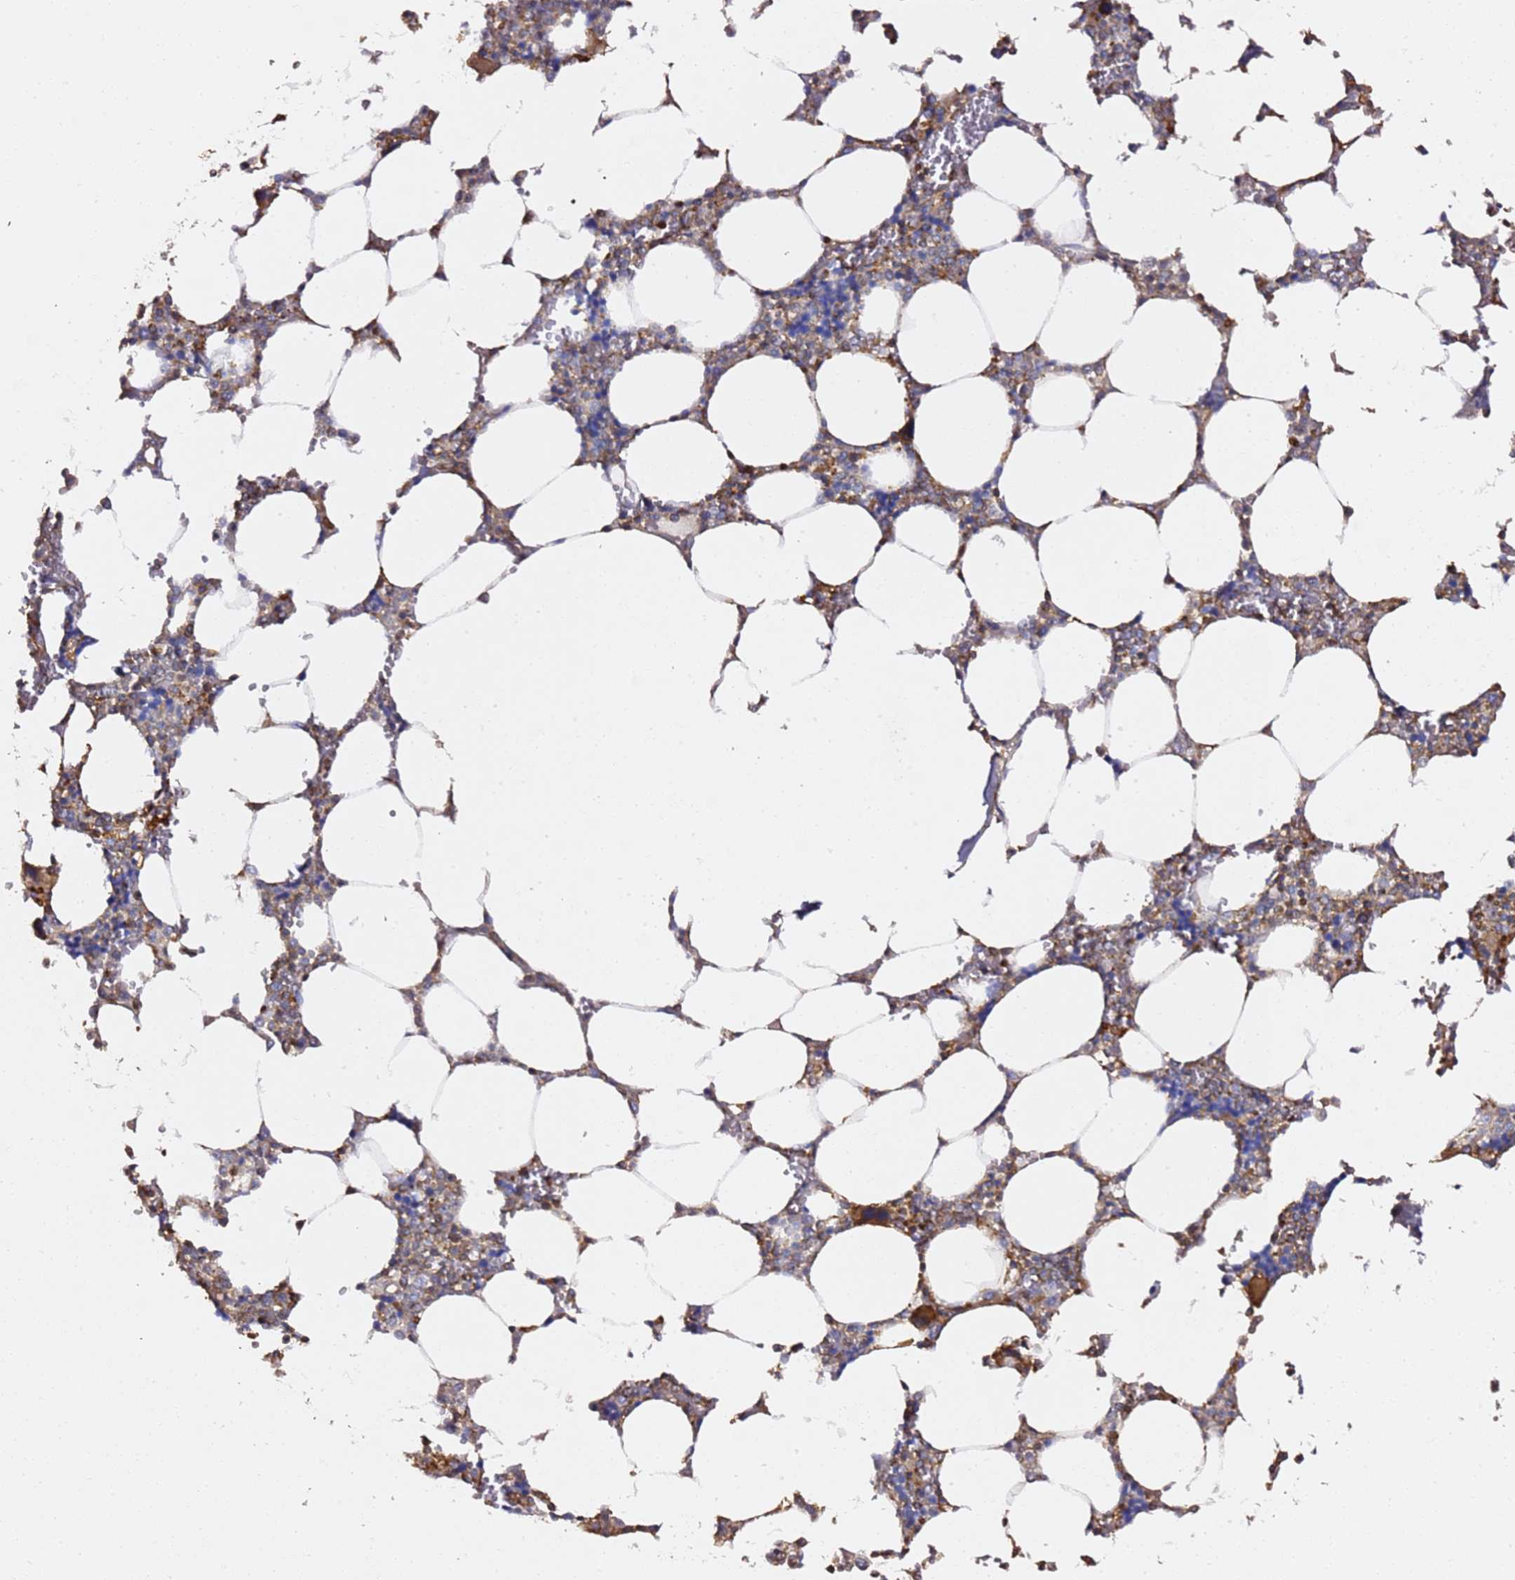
{"staining": {"intensity": "strong", "quantity": "<25%", "location": "cytoplasmic/membranous"}, "tissue": "bone marrow", "cell_type": "Hematopoietic cells", "image_type": "normal", "snomed": [{"axis": "morphology", "description": "Normal tissue, NOS"}, {"axis": "topography", "description": "Bone marrow"}], "caption": "Bone marrow stained with a brown dye shows strong cytoplasmic/membranous positive positivity in about <25% of hematopoietic cells.", "gene": "ZFP36L2", "patient": {"sex": "male", "age": 64}}